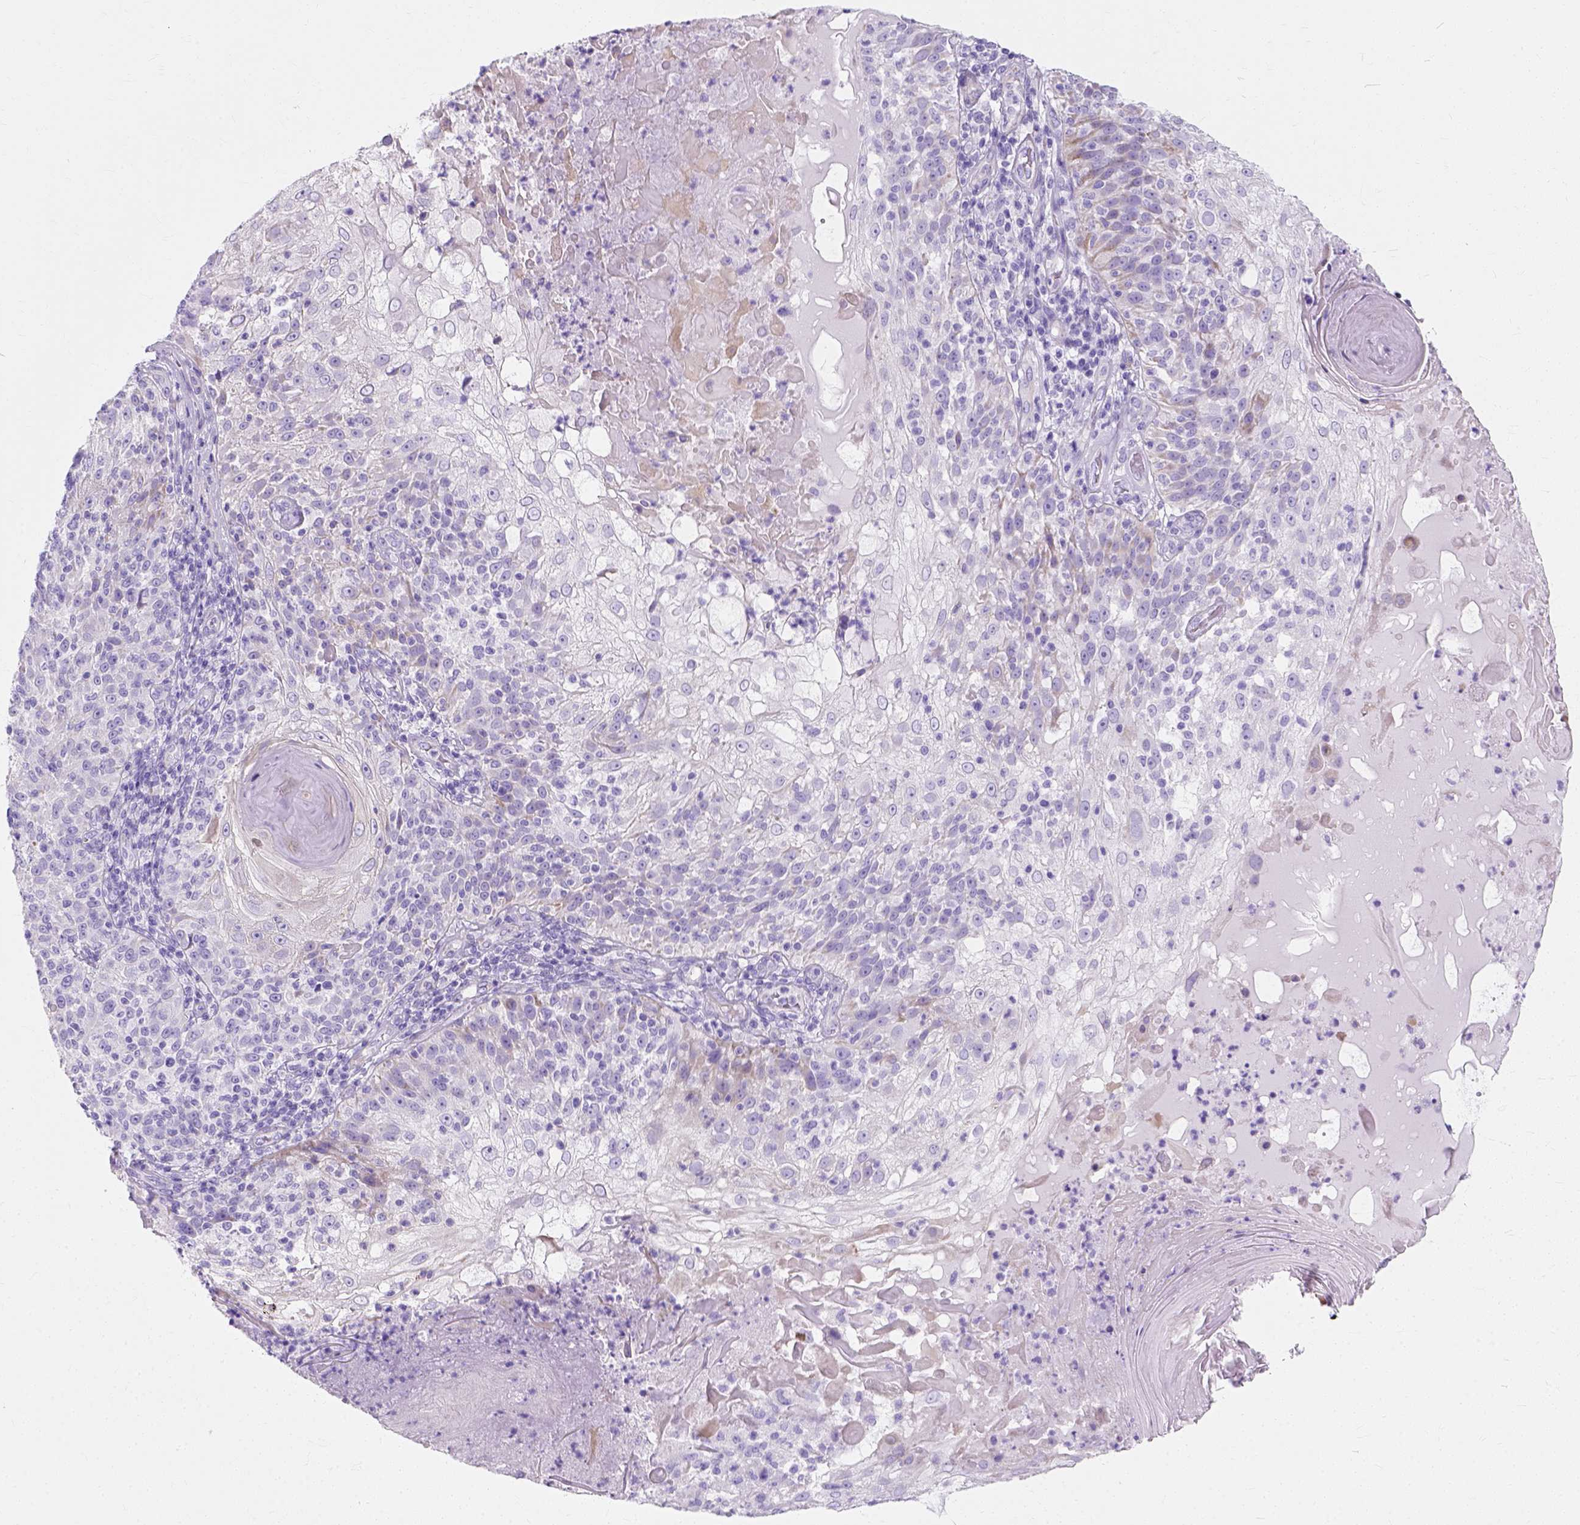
{"staining": {"intensity": "weak", "quantity": "<25%", "location": "cytoplasmic/membranous"}, "tissue": "skin cancer", "cell_type": "Tumor cells", "image_type": "cancer", "snomed": [{"axis": "morphology", "description": "Normal tissue, NOS"}, {"axis": "morphology", "description": "Squamous cell carcinoma, NOS"}, {"axis": "topography", "description": "Skin"}], "caption": "A micrograph of human skin cancer (squamous cell carcinoma) is negative for staining in tumor cells. Nuclei are stained in blue.", "gene": "MYH15", "patient": {"sex": "female", "age": 83}}